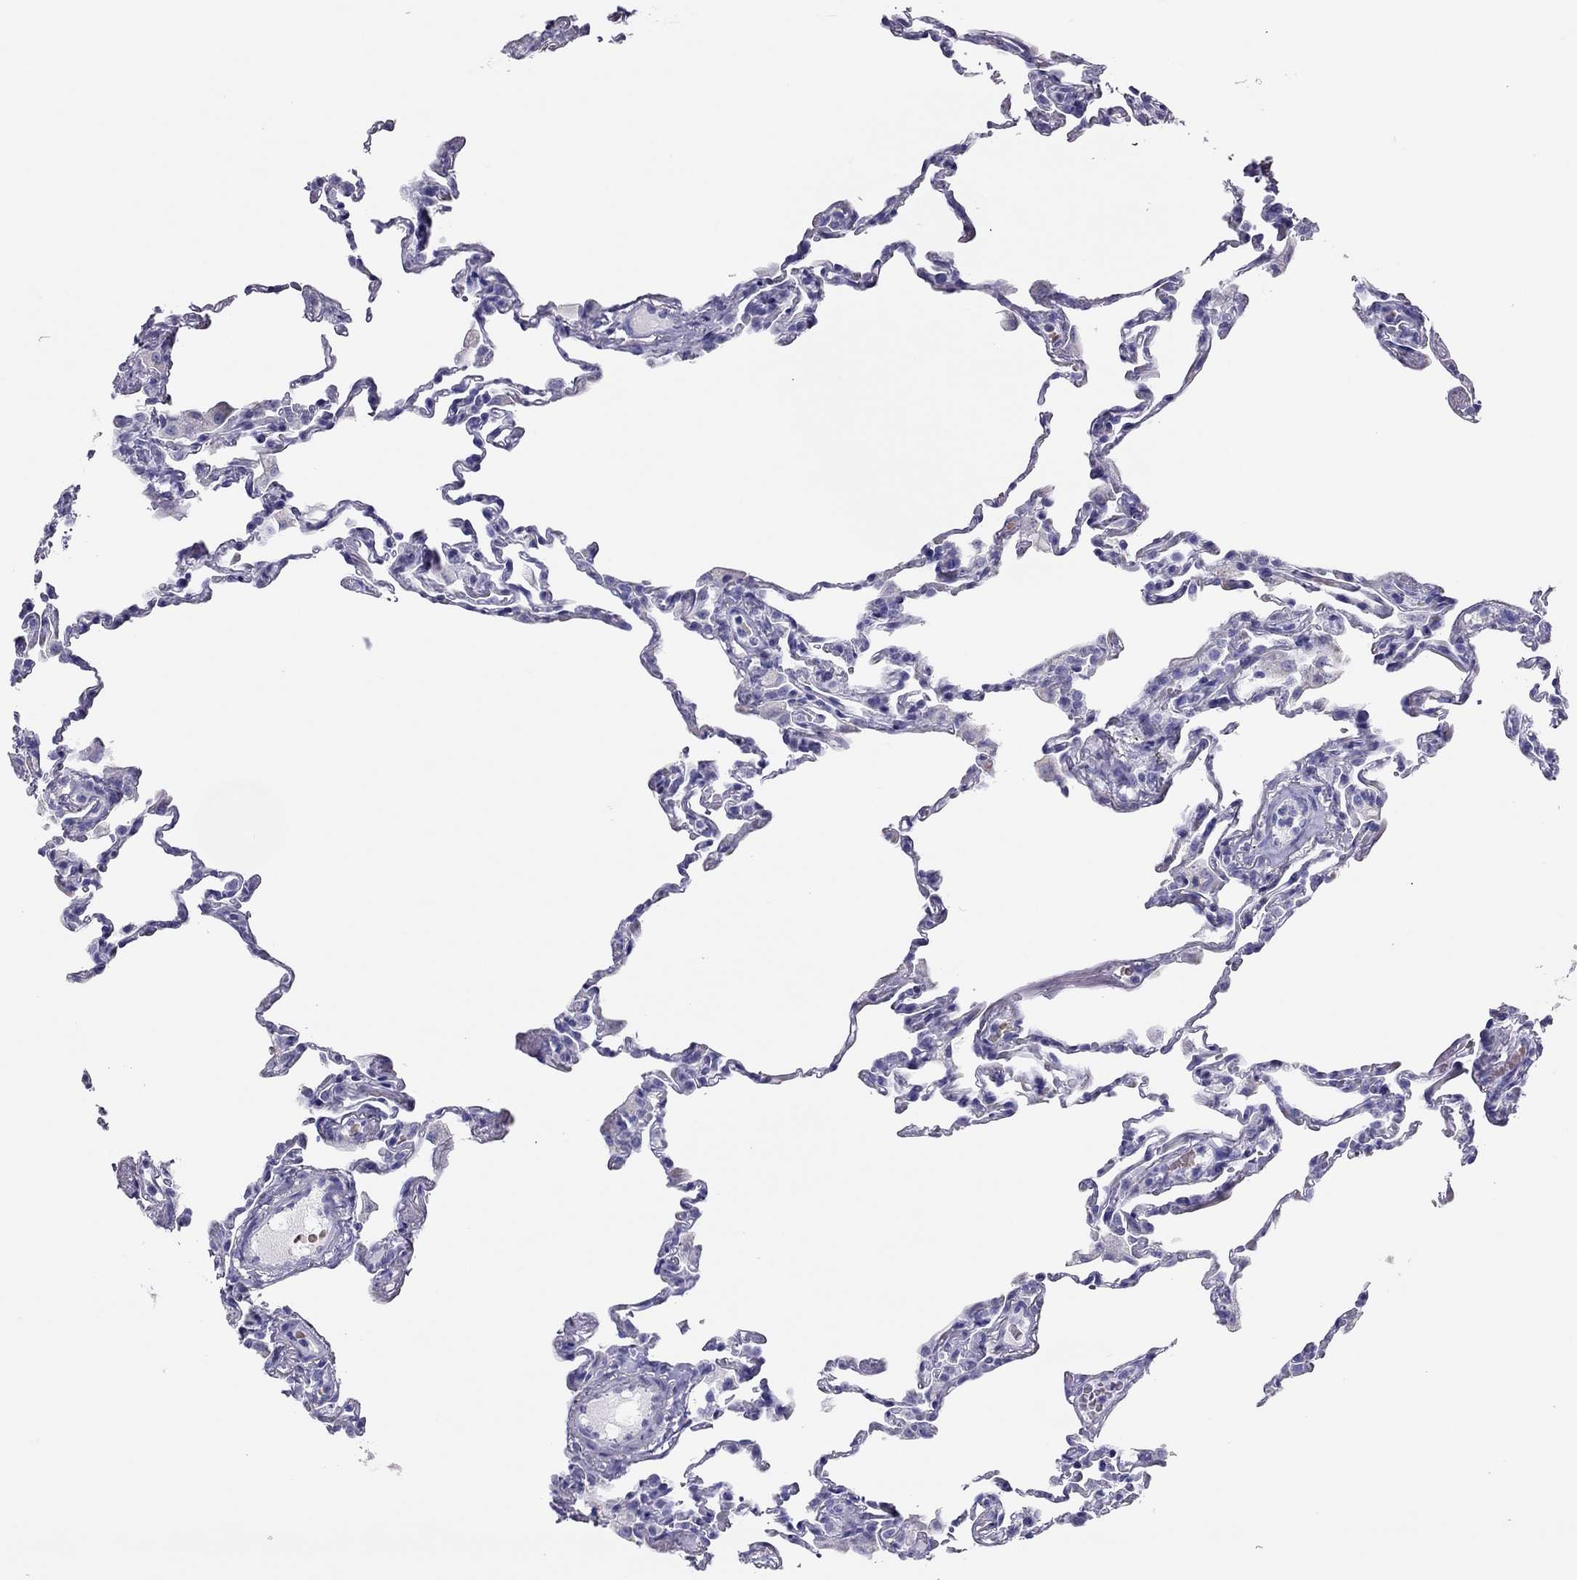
{"staining": {"intensity": "negative", "quantity": "none", "location": "none"}, "tissue": "lung", "cell_type": "Alveolar cells", "image_type": "normal", "snomed": [{"axis": "morphology", "description": "Normal tissue, NOS"}, {"axis": "topography", "description": "Lung"}], "caption": "DAB immunohistochemical staining of normal lung displays no significant positivity in alveolar cells.", "gene": "TSHB", "patient": {"sex": "female", "age": 57}}